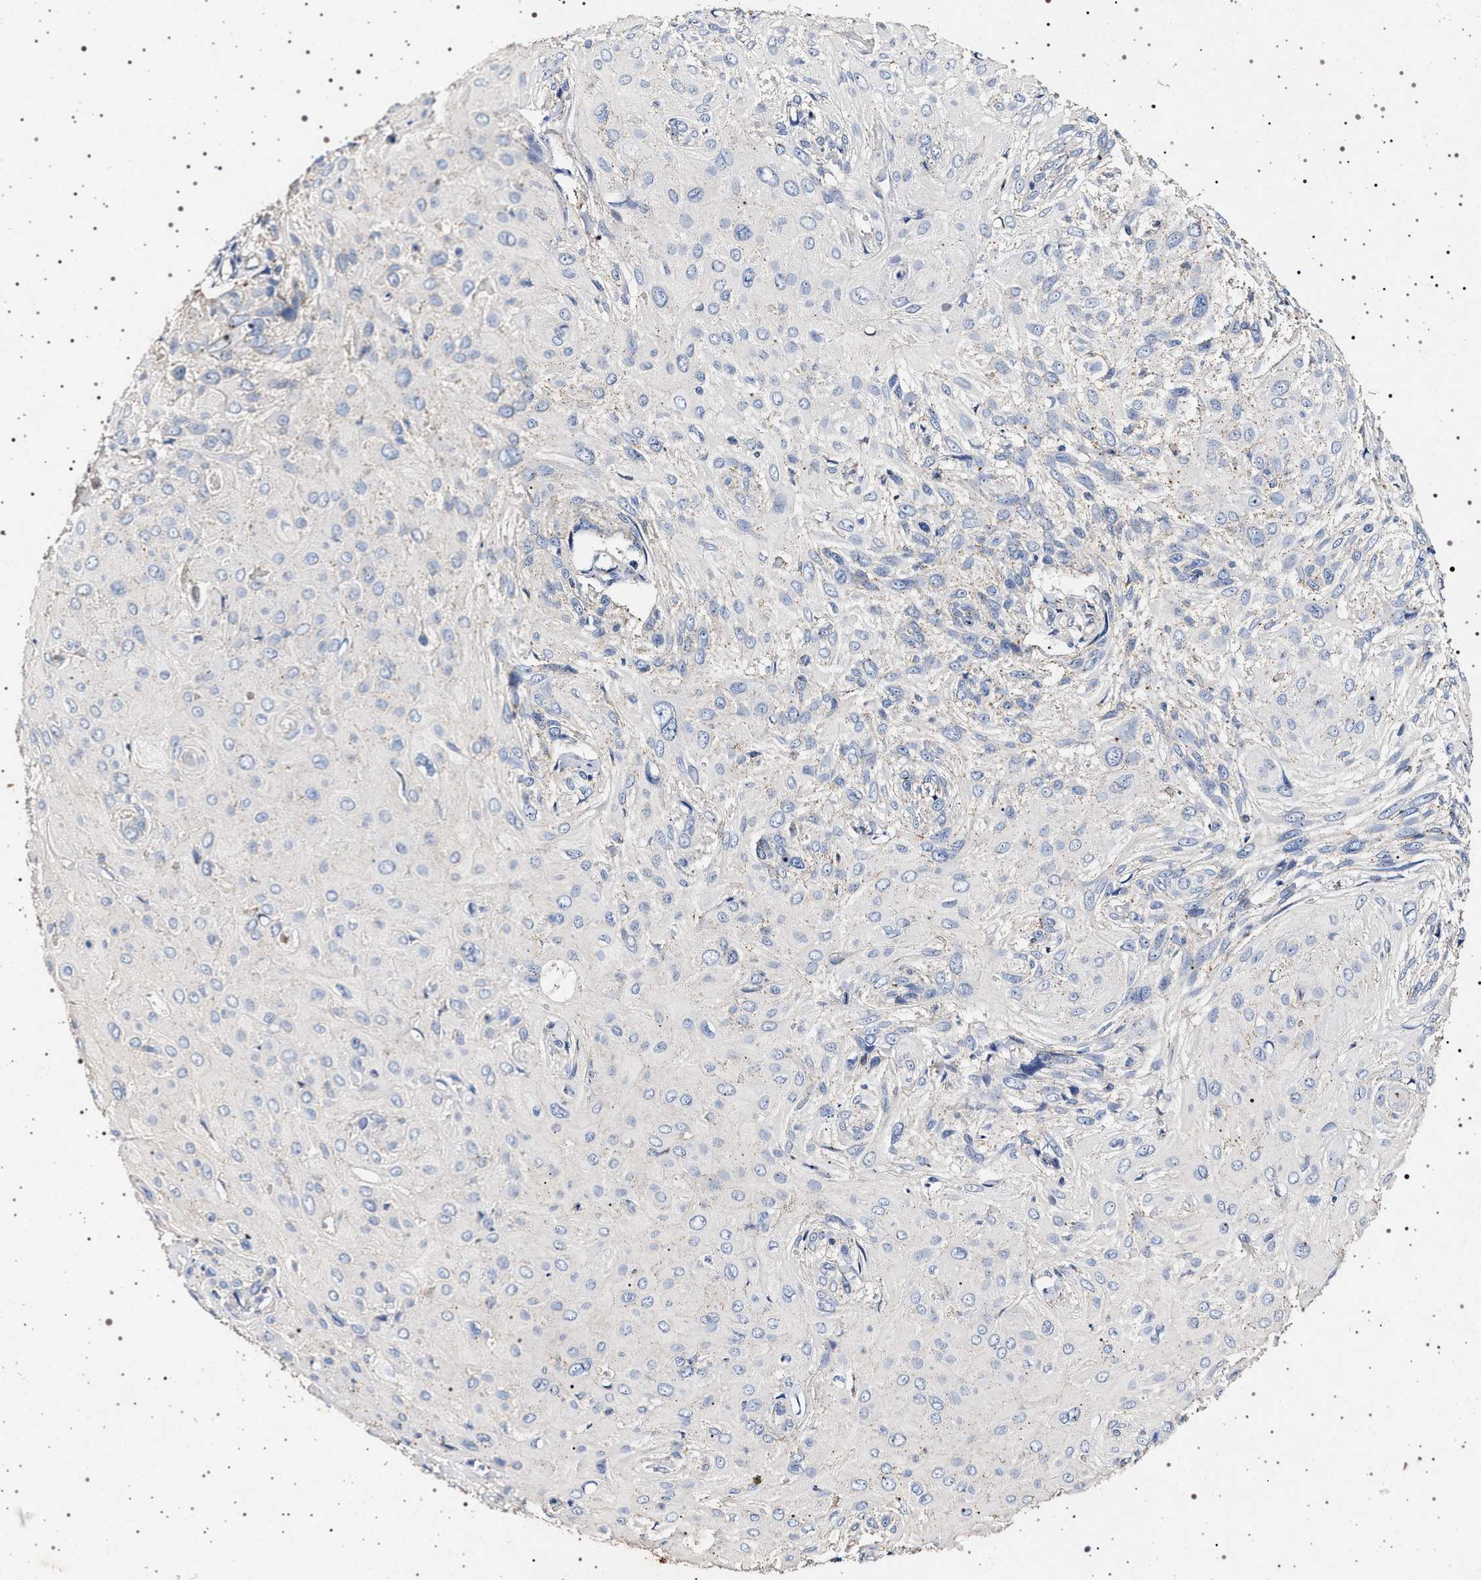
{"staining": {"intensity": "negative", "quantity": "none", "location": "none"}, "tissue": "cervical cancer", "cell_type": "Tumor cells", "image_type": "cancer", "snomed": [{"axis": "morphology", "description": "Squamous cell carcinoma, NOS"}, {"axis": "topography", "description": "Cervix"}], "caption": "This micrograph is of cervical cancer (squamous cell carcinoma) stained with immunohistochemistry to label a protein in brown with the nuclei are counter-stained blue. There is no expression in tumor cells. (Stains: DAB (3,3'-diaminobenzidine) immunohistochemistry (IHC) with hematoxylin counter stain, Microscopy: brightfield microscopy at high magnification).", "gene": "NAALADL2", "patient": {"sex": "female", "age": 51}}